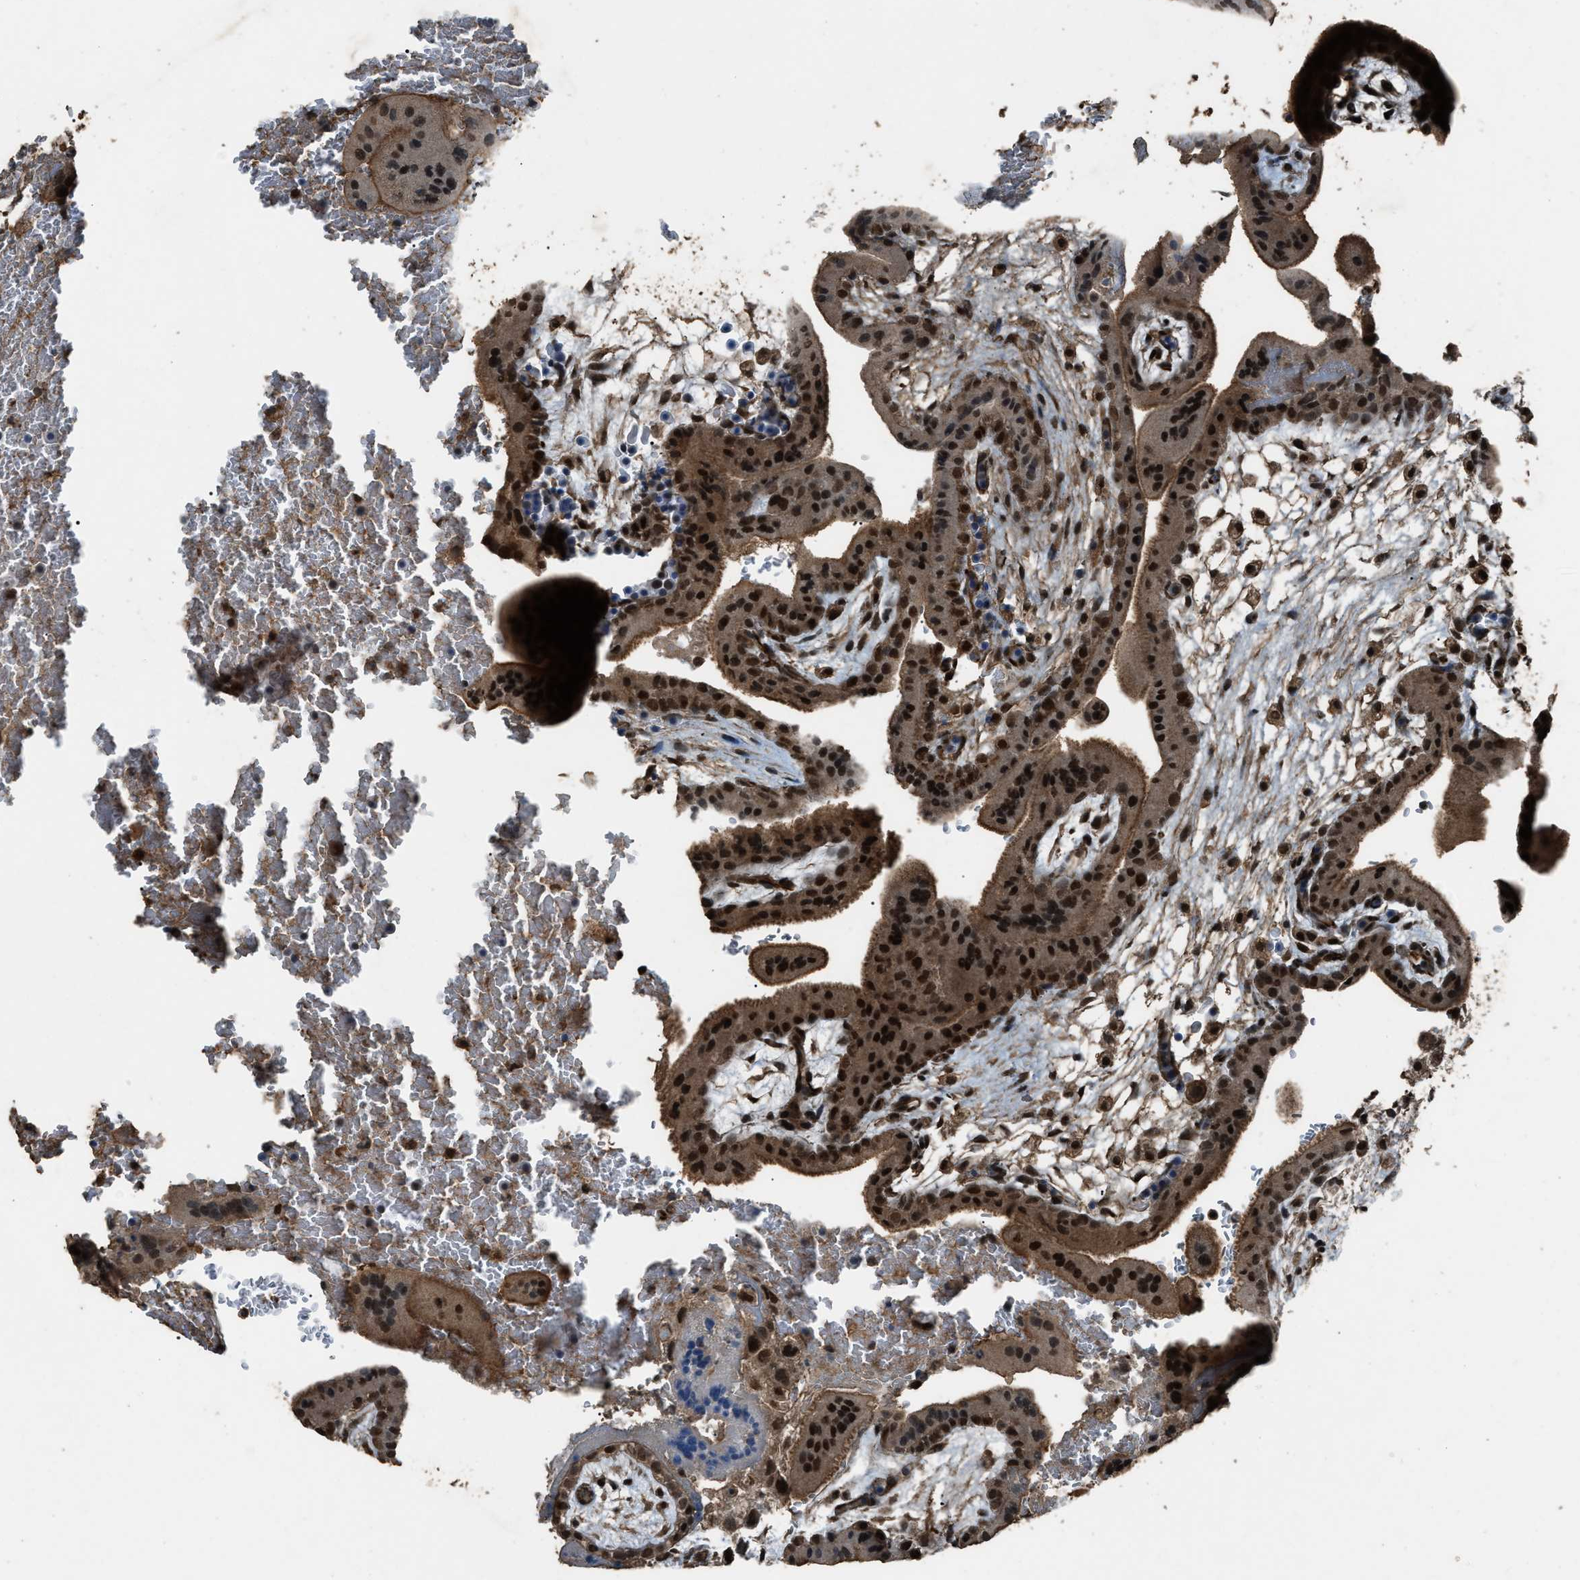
{"staining": {"intensity": "strong", "quantity": ">75%", "location": "cytoplasmic/membranous,nuclear"}, "tissue": "placenta", "cell_type": "Decidual cells", "image_type": "normal", "snomed": [{"axis": "morphology", "description": "Normal tissue, NOS"}, {"axis": "topography", "description": "Placenta"}], "caption": "Unremarkable placenta shows strong cytoplasmic/membranous,nuclear staining in approximately >75% of decidual cells.", "gene": "SERTAD2", "patient": {"sex": "female", "age": 35}}